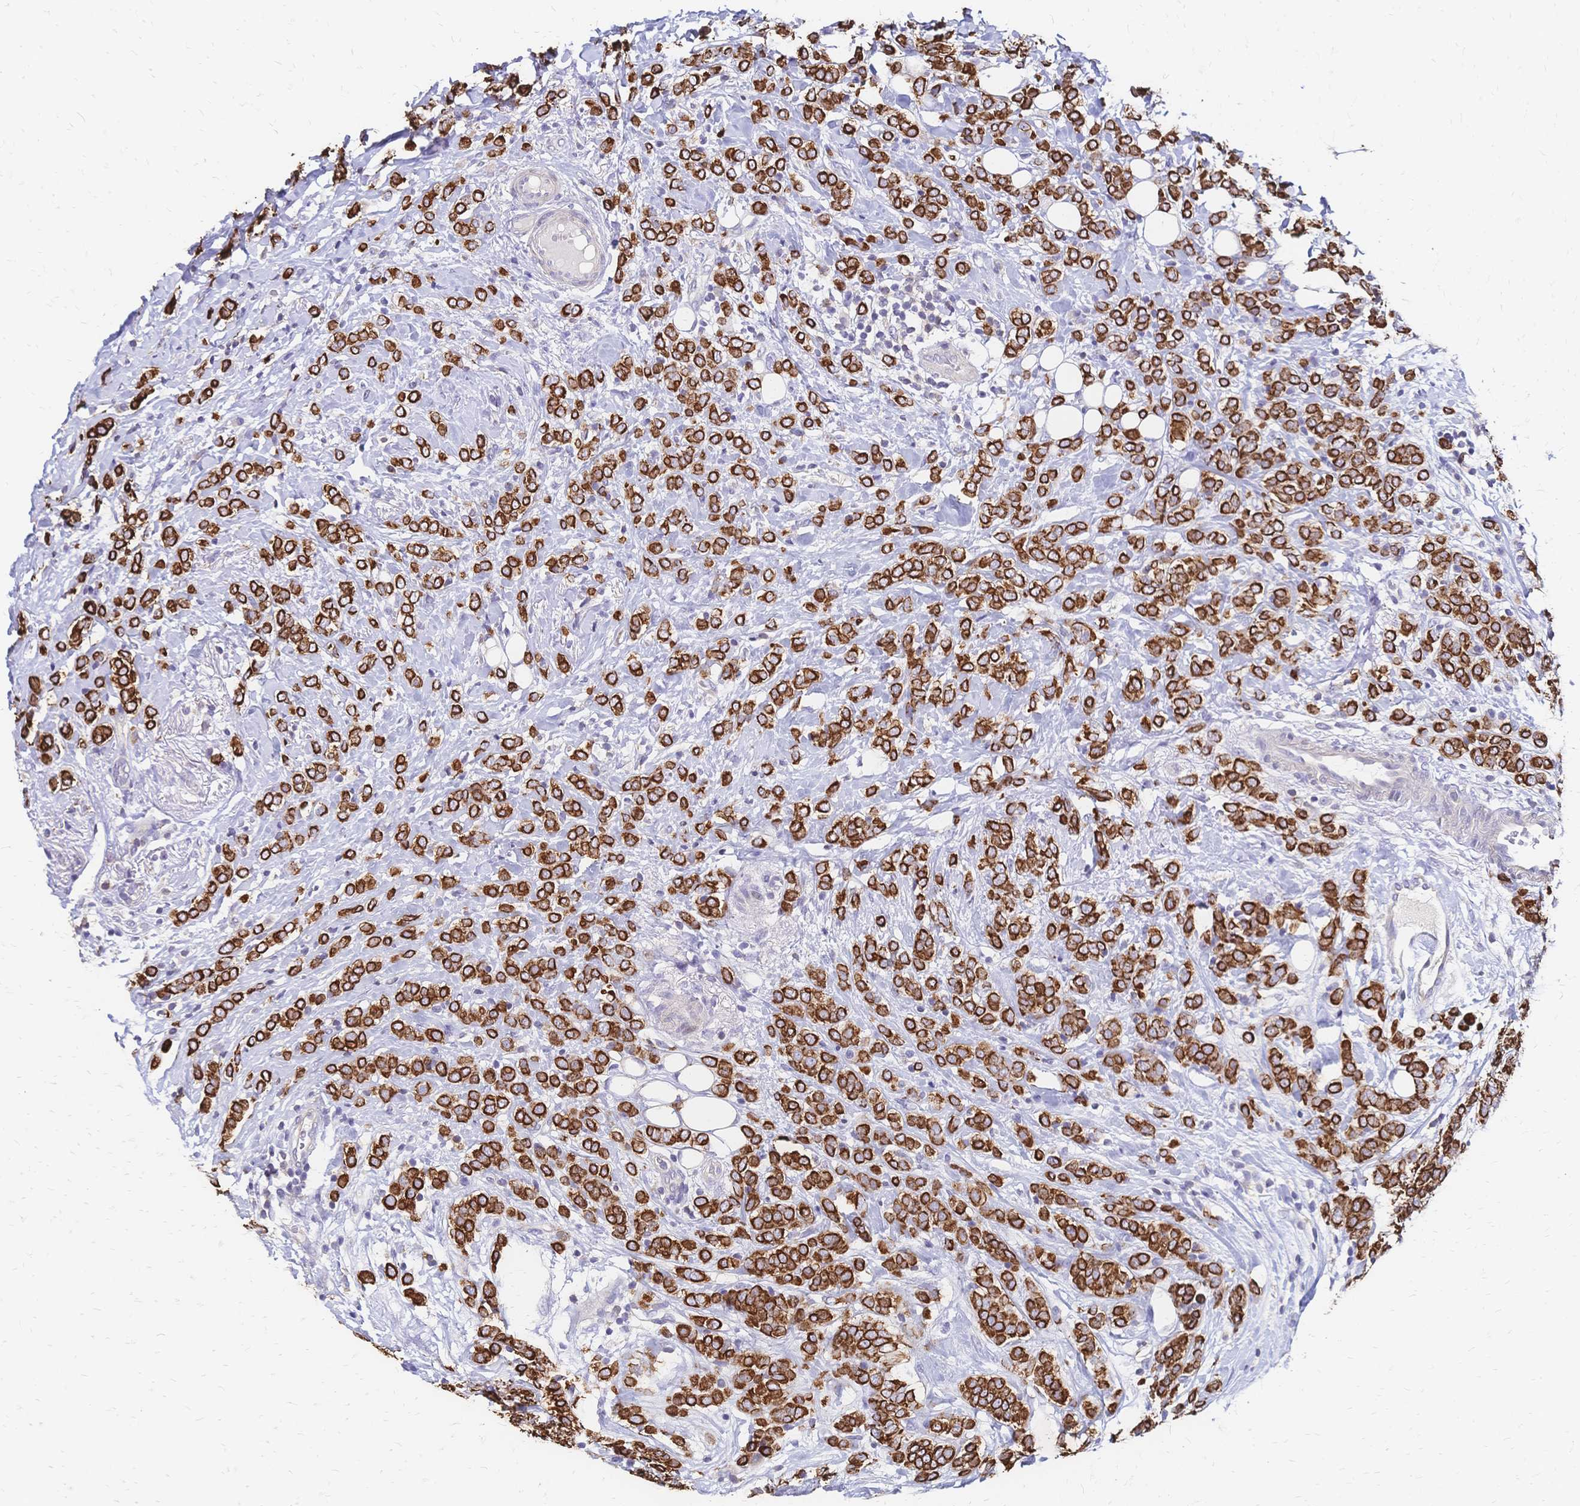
{"staining": {"intensity": "strong", "quantity": ">75%", "location": "cytoplasmic/membranous"}, "tissue": "breast cancer", "cell_type": "Tumor cells", "image_type": "cancer", "snomed": [{"axis": "morphology", "description": "Lobular carcinoma"}, {"axis": "topography", "description": "Breast"}], "caption": "Strong cytoplasmic/membranous expression for a protein is identified in approximately >75% of tumor cells of lobular carcinoma (breast) using IHC.", "gene": "DTNB", "patient": {"sex": "female", "age": 49}}